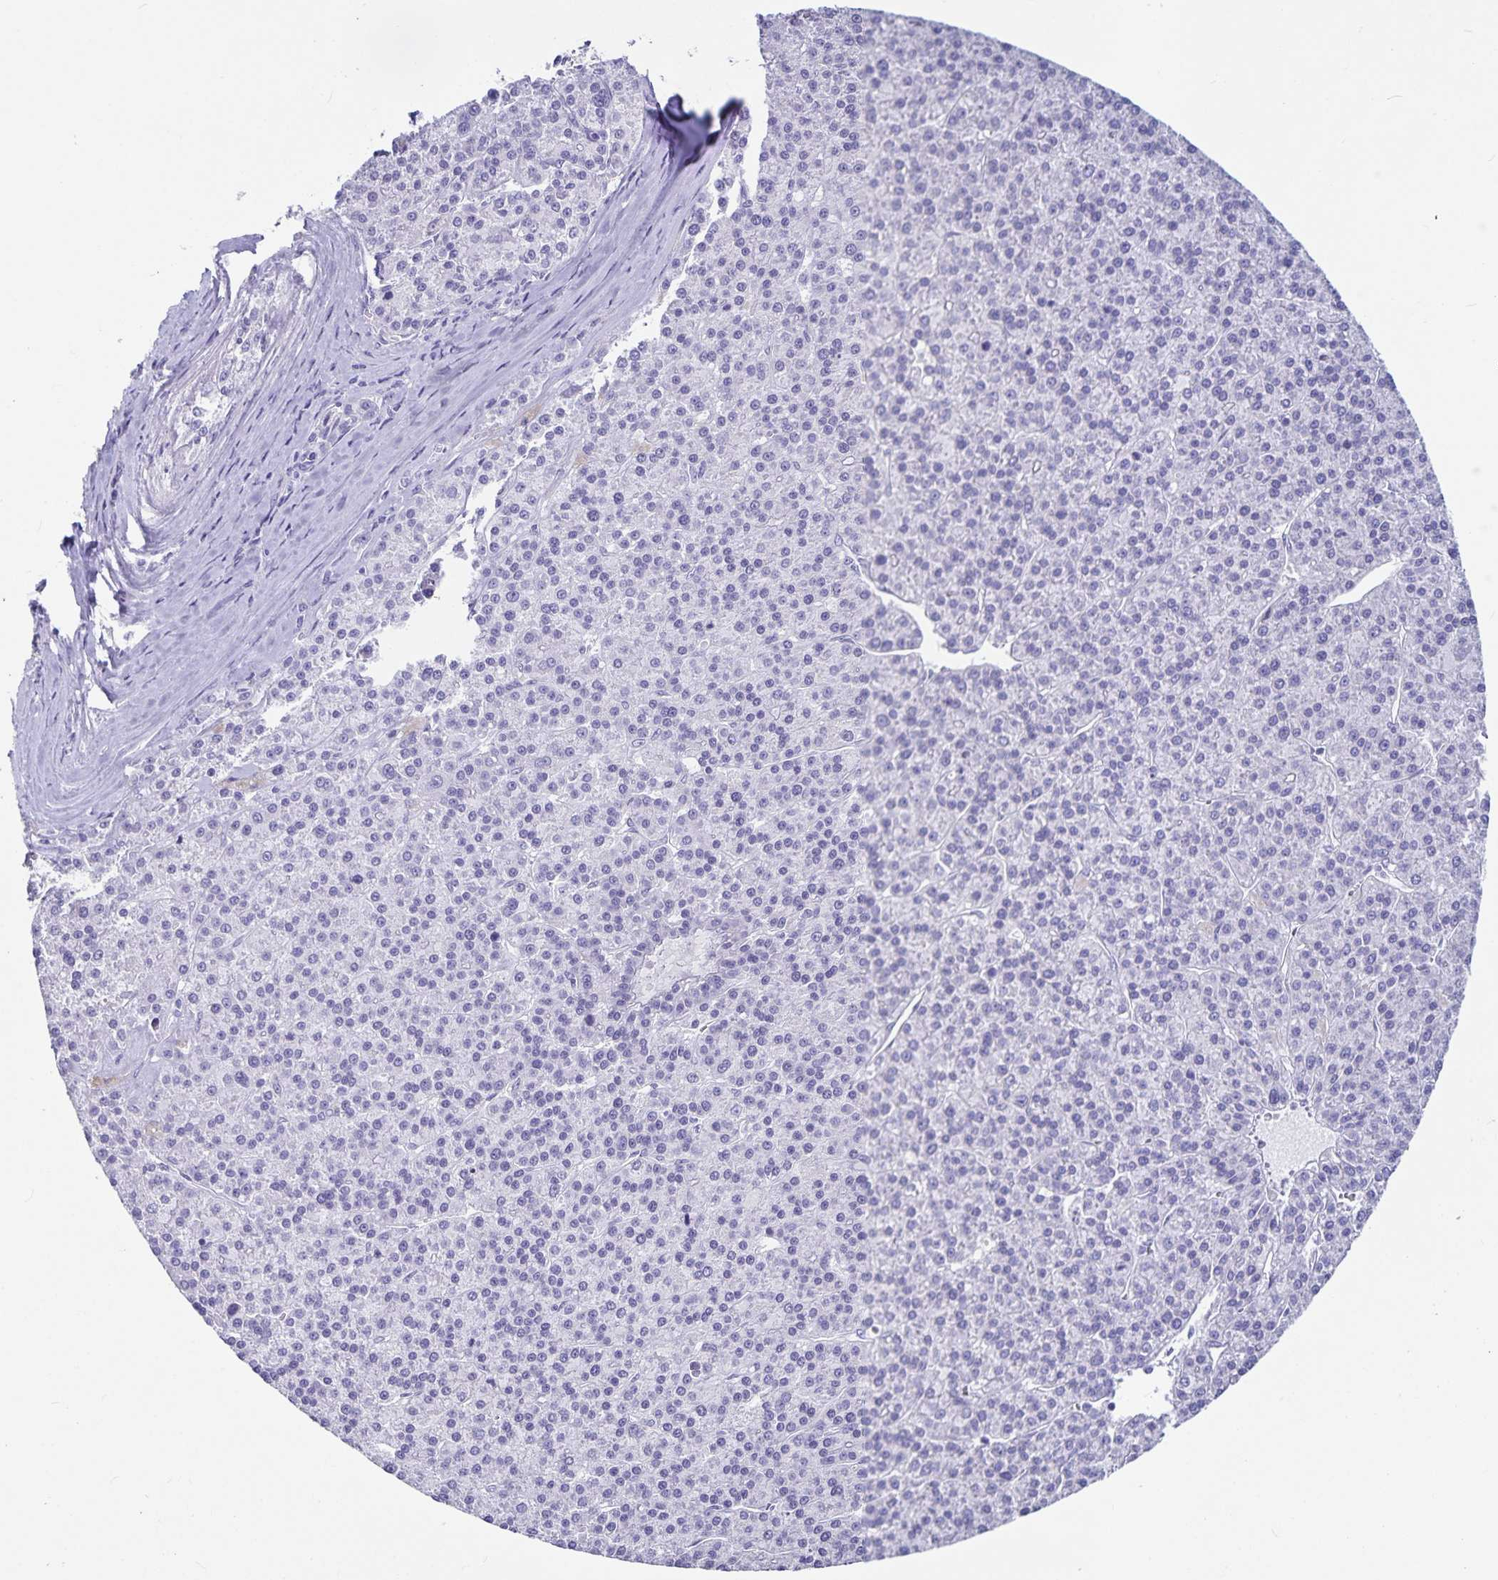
{"staining": {"intensity": "negative", "quantity": "none", "location": "none"}, "tissue": "liver cancer", "cell_type": "Tumor cells", "image_type": "cancer", "snomed": [{"axis": "morphology", "description": "Carcinoma, Hepatocellular, NOS"}, {"axis": "topography", "description": "Liver"}], "caption": "This photomicrograph is of liver cancer (hepatocellular carcinoma) stained with IHC to label a protein in brown with the nuclei are counter-stained blue. There is no staining in tumor cells. The staining is performed using DAB brown chromogen with nuclei counter-stained in using hematoxylin.", "gene": "PLAC1", "patient": {"sex": "female", "age": 58}}